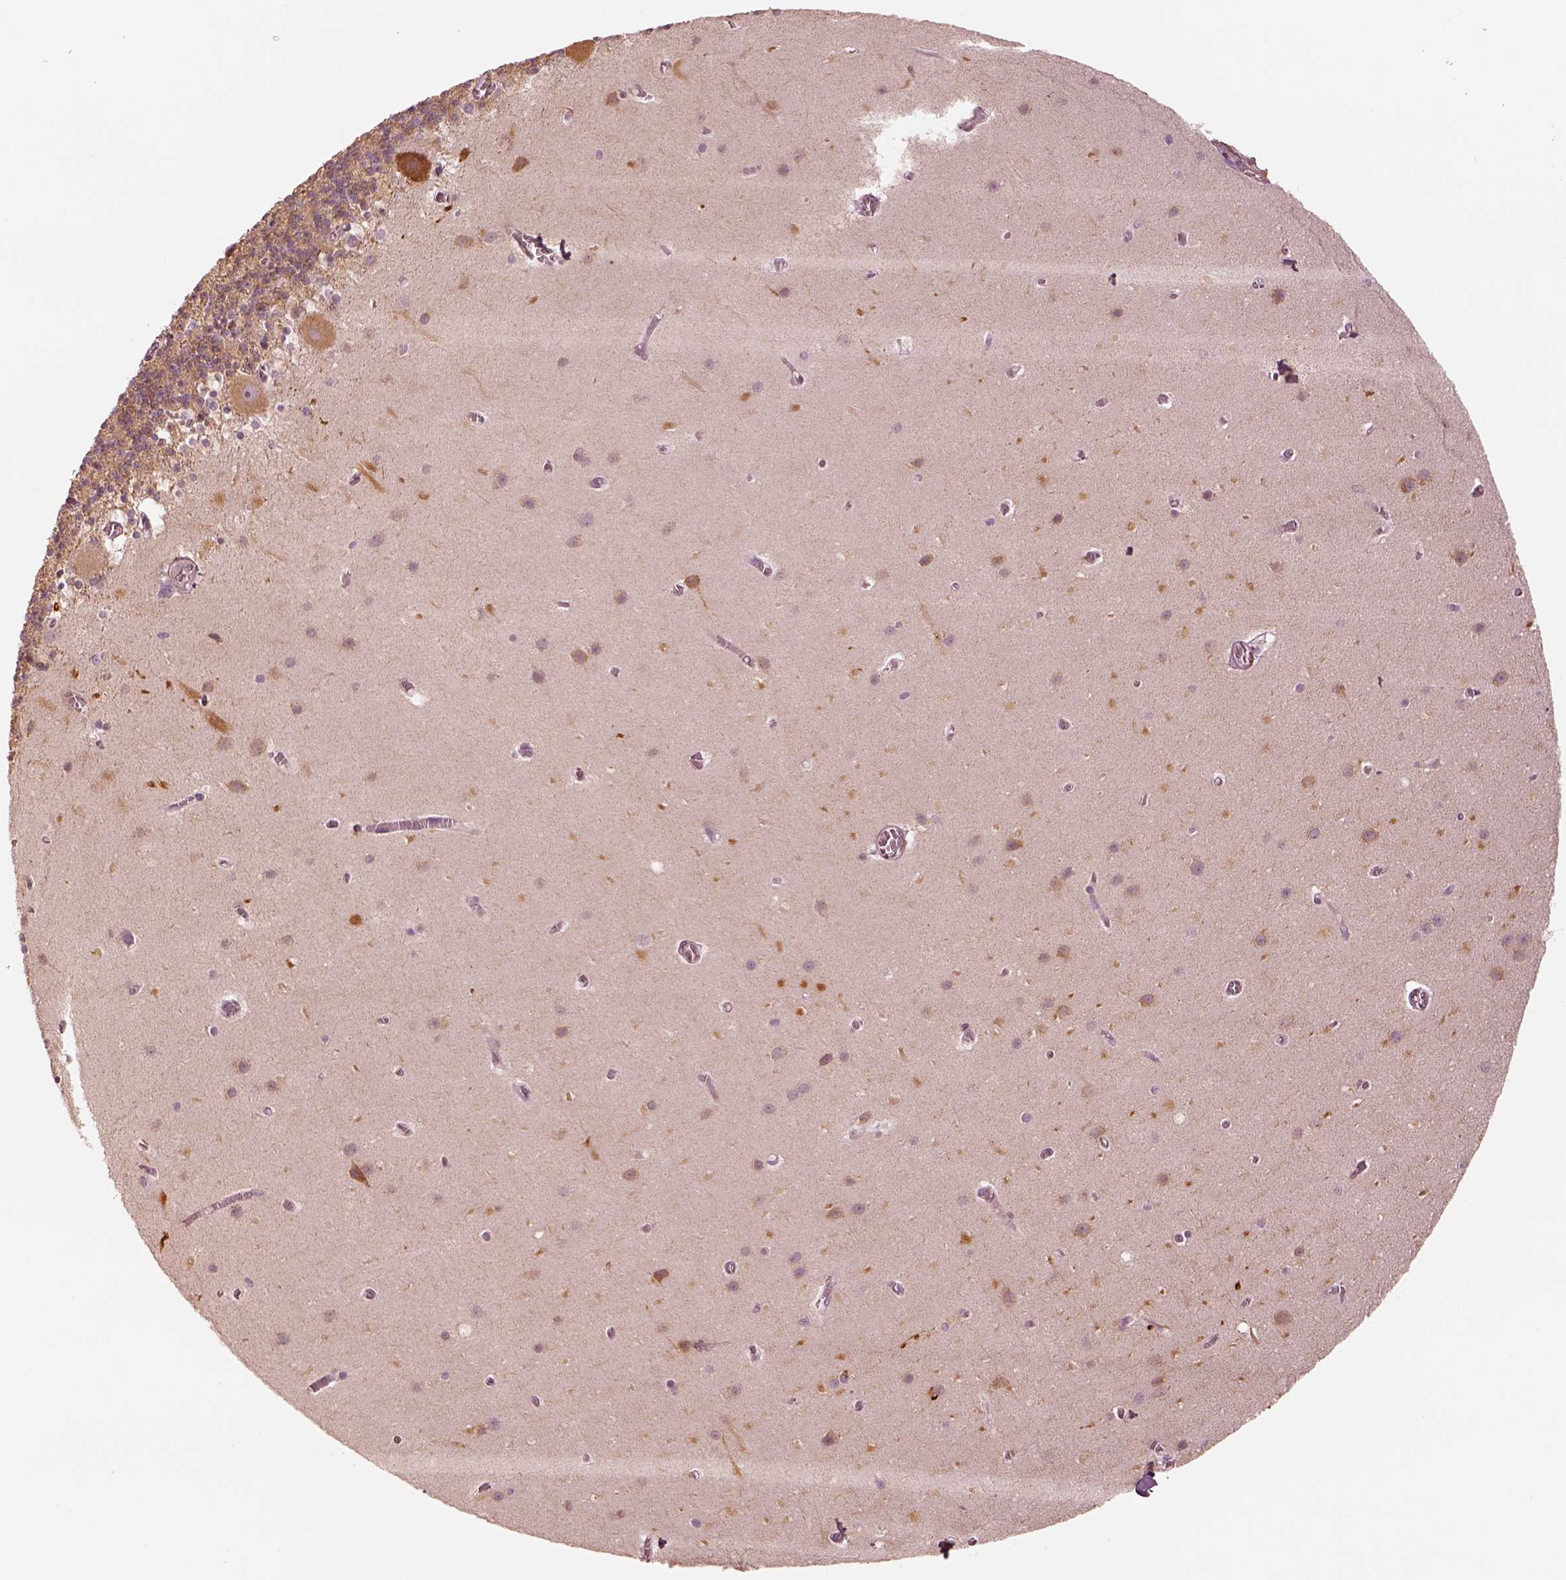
{"staining": {"intensity": "moderate", "quantity": ">75%", "location": "cytoplasmic/membranous"}, "tissue": "cerebellum", "cell_type": "Cells in granular layer", "image_type": "normal", "snomed": [{"axis": "morphology", "description": "Normal tissue, NOS"}, {"axis": "topography", "description": "Cerebellum"}], "caption": "Cerebellum stained with DAB (3,3'-diaminobenzidine) immunohistochemistry demonstrates medium levels of moderate cytoplasmic/membranous expression in approximately >75% of cells in granular layer. The staining is performed using DAB (3,3'-diaminobenzidine) brown chromogen to label protein expression. The nuclei are counter-stained blue using hematoxylin.", "gene": "DNAAF9", "patient": {"sex": "male", "age": 70}}